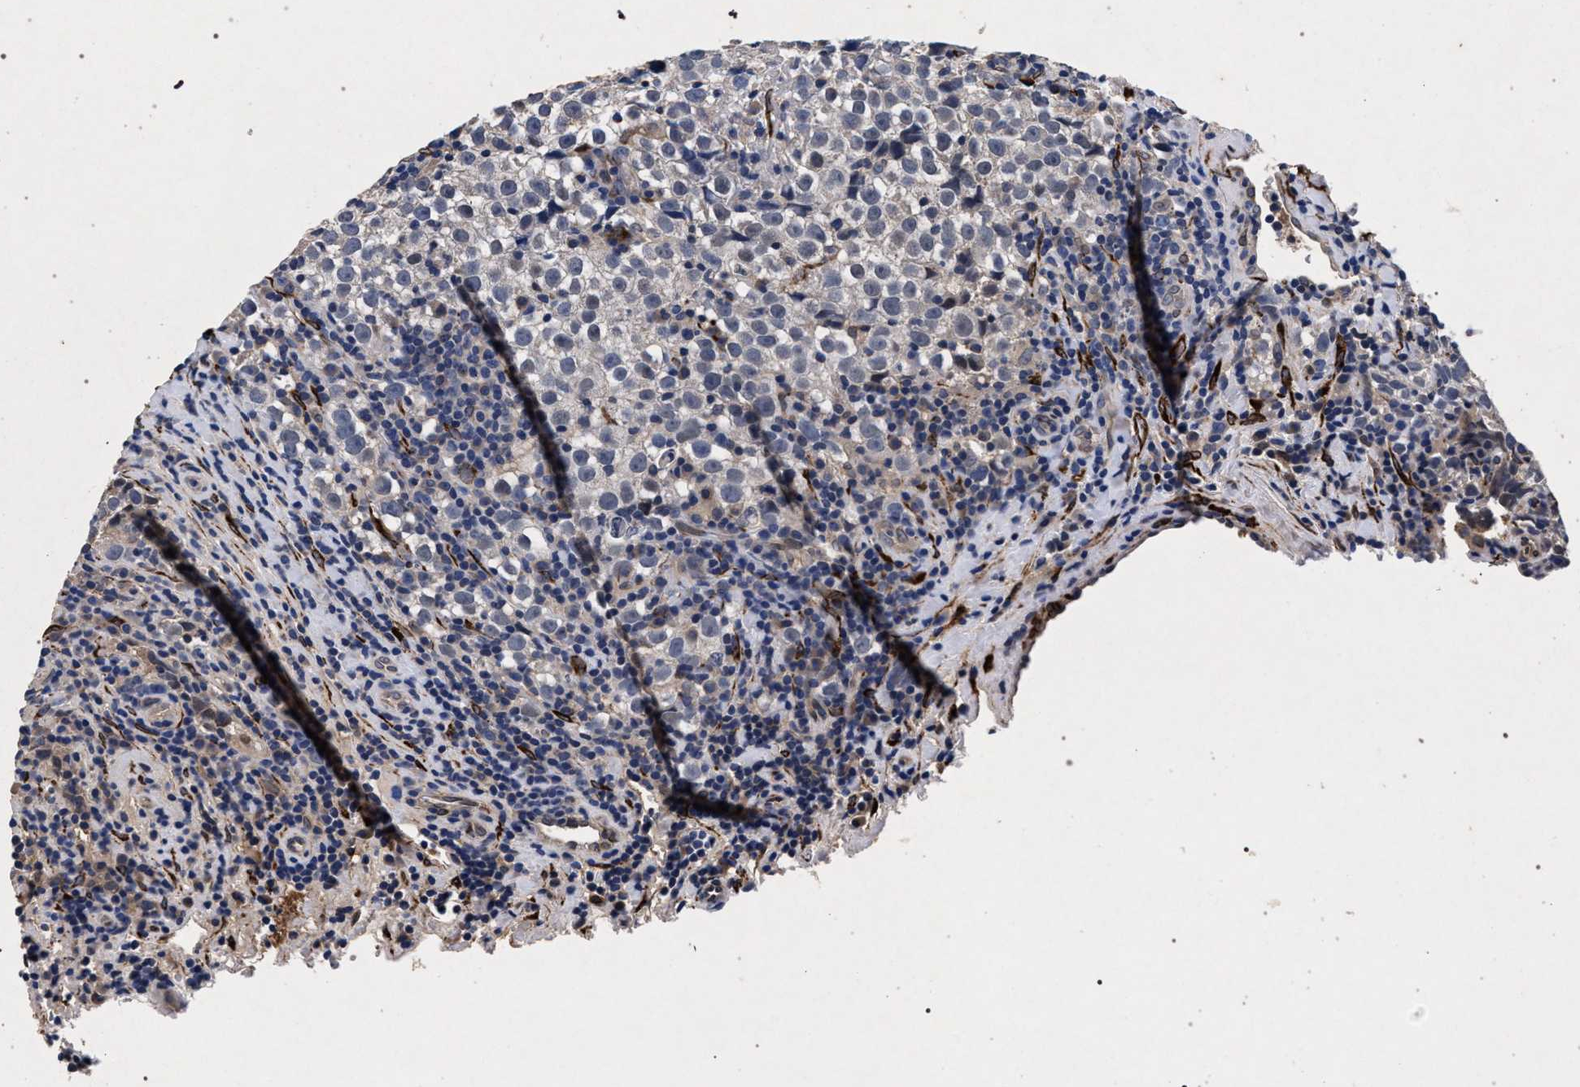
{"staining": {"intensity": "negative", "quantity": "none", "location": "none"}, "tissue": "testis cancer", "cell_type": "Tumor cells", "image_type": "cancer", "snomed": [{"axis": "morphology", "description": "Normal tissue, NOS"}, {"axis": "morphology", "description": "Seminoma, NOS"}, {"axis": "topography", "description": "Testis"}], "caption": "The immunohistochemistry (IHC) photomicrograph has no significant staining in tumor cells of testis cancer (seminoma) tissue.", "gene": "NEK7", "patient": {"sex": "male", "age": 43}}